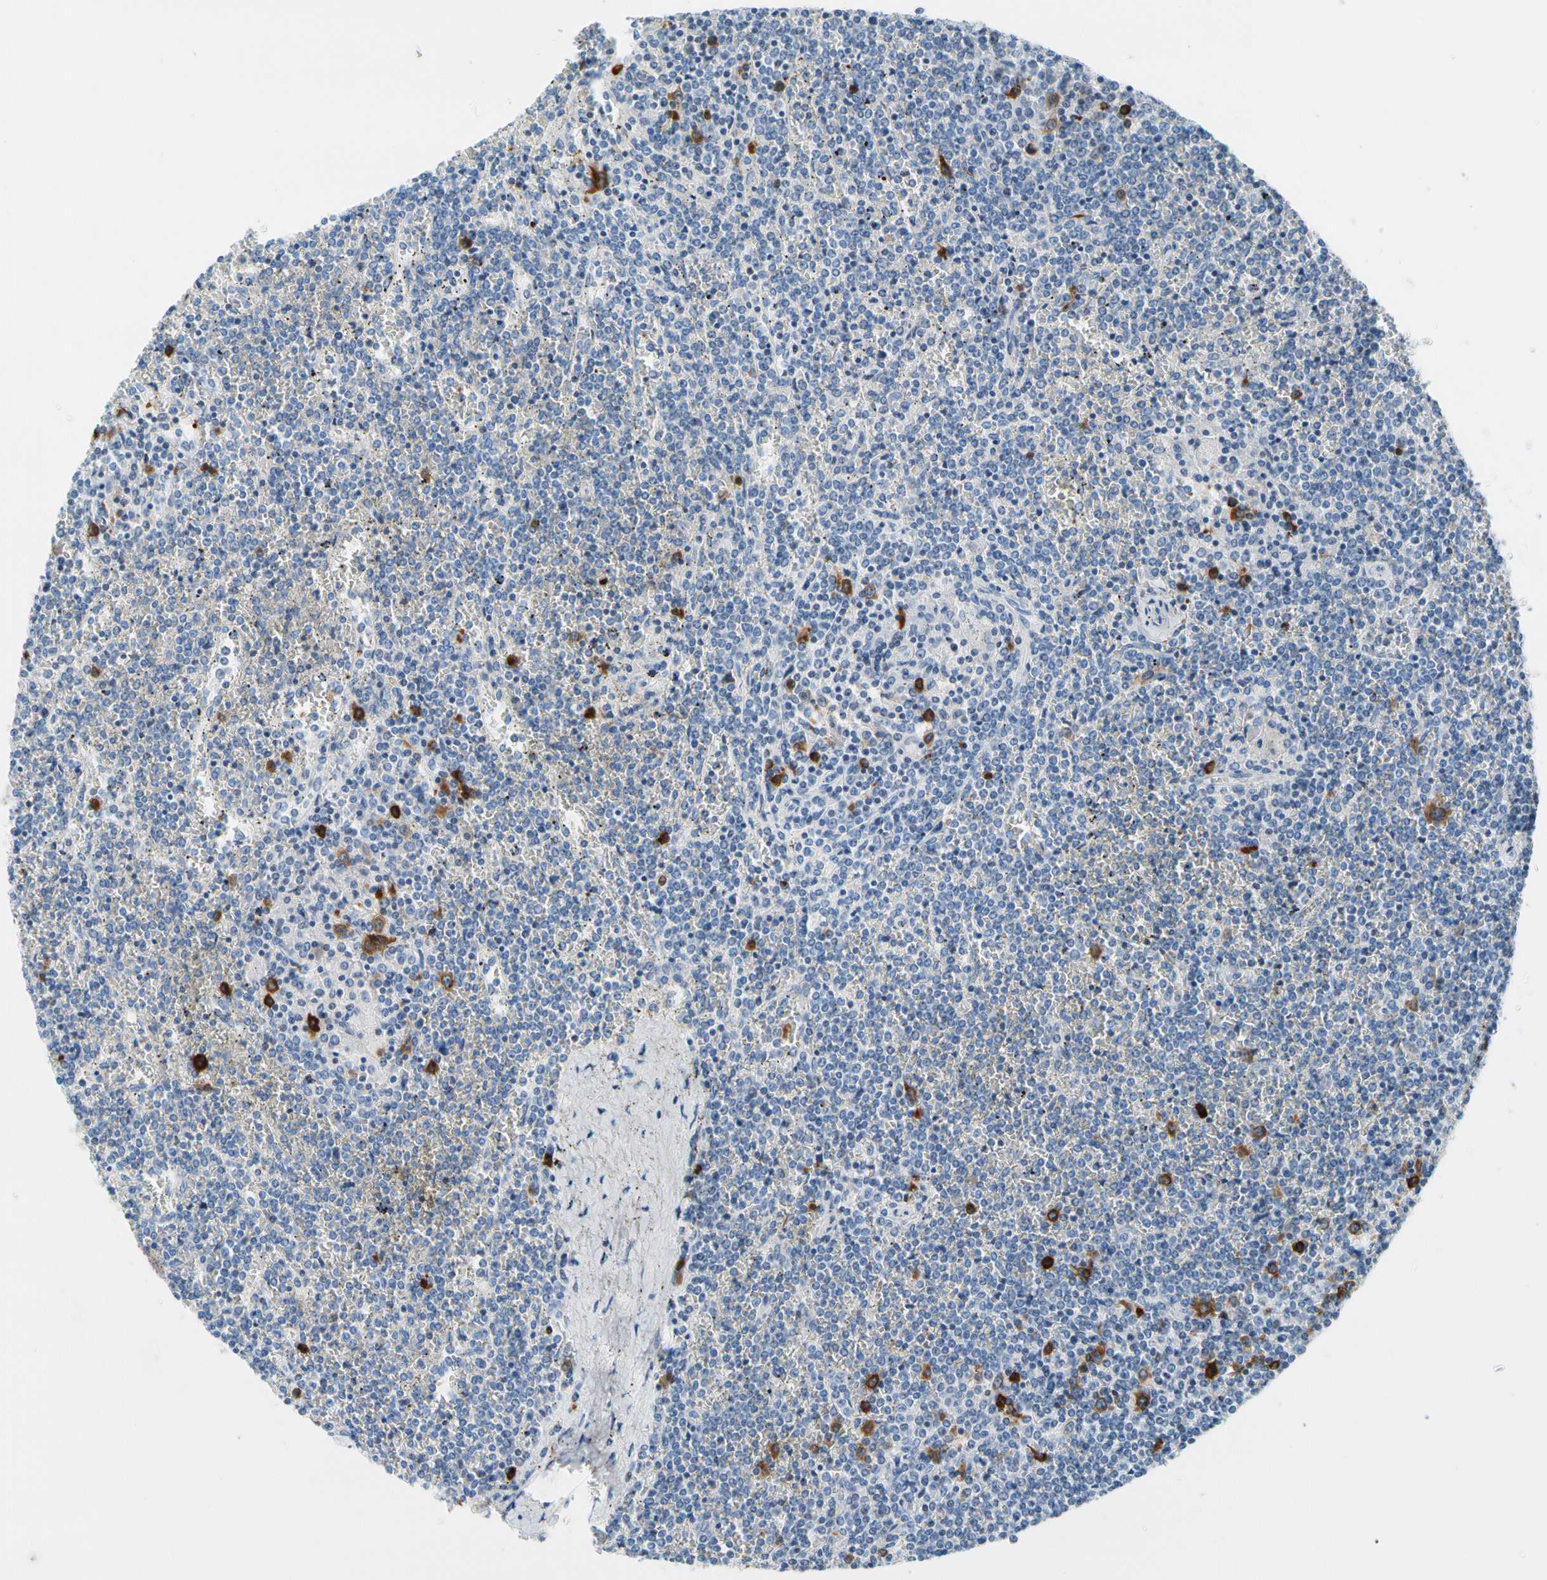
{"staining": {"intensity": "moderate", "quantity": "<25%", "location": "cytoplasmic/membranous"}, "tissue": "lymphoma", "cell_type": "Tumor cells", "image_type": "cancer", "snomed": [{"axis": "morphology", "description": "Malignant lymphoma, non-Hodgkin's type, Low grade"}, {"axis": "topography", "description": "Spleen"}], "caption": "Protein staining by immunohistochemistry reveals moderate cytoplasmic/membranous positivity in approximately <25% of tumor cells in malignant lymphoma, non-Hodgkin's type (low-grade).", "gene": "TACC3", "patient": {"sex": "female", "age": 19}}